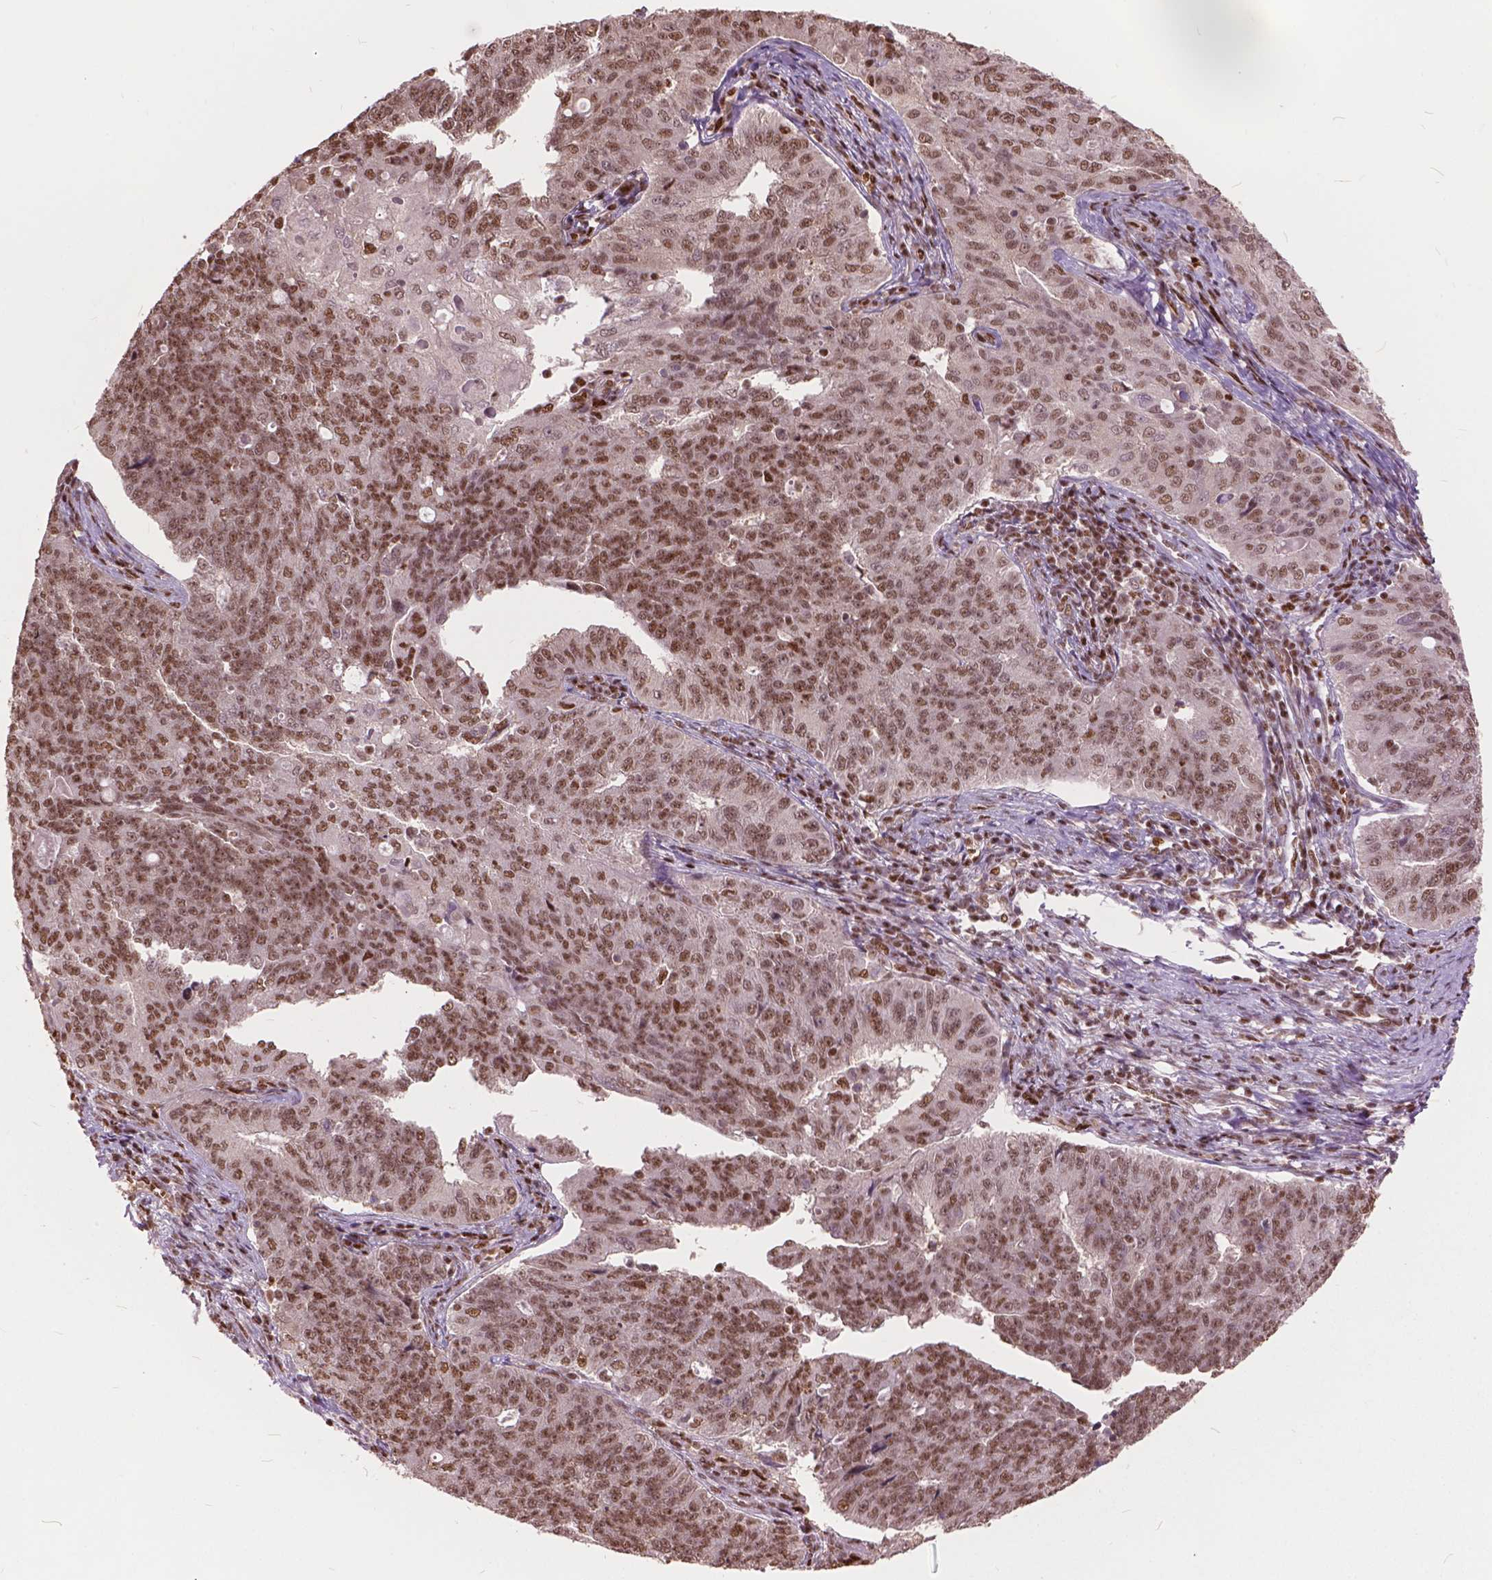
{"staining": {"intensity": "moderate", "quantity": ">75%", "location": "nuclear"}, "tissue": "endometrial cancer", "cell_type": "Tumor cells", "image_type": "cancer", "snomed": [{"axis": "morphology", "description": "Adenocarcinoma, NOS"}, {"axis": "topography", "description": "Endometrium"}], "caption": "Immunohistochemical staining of human endometrial cancer exhibits moderate nuclear protein positivity in about >75% of tumor cells.", "gene": "ANP32B", "patient": {"sex": "female", "age": 43}}